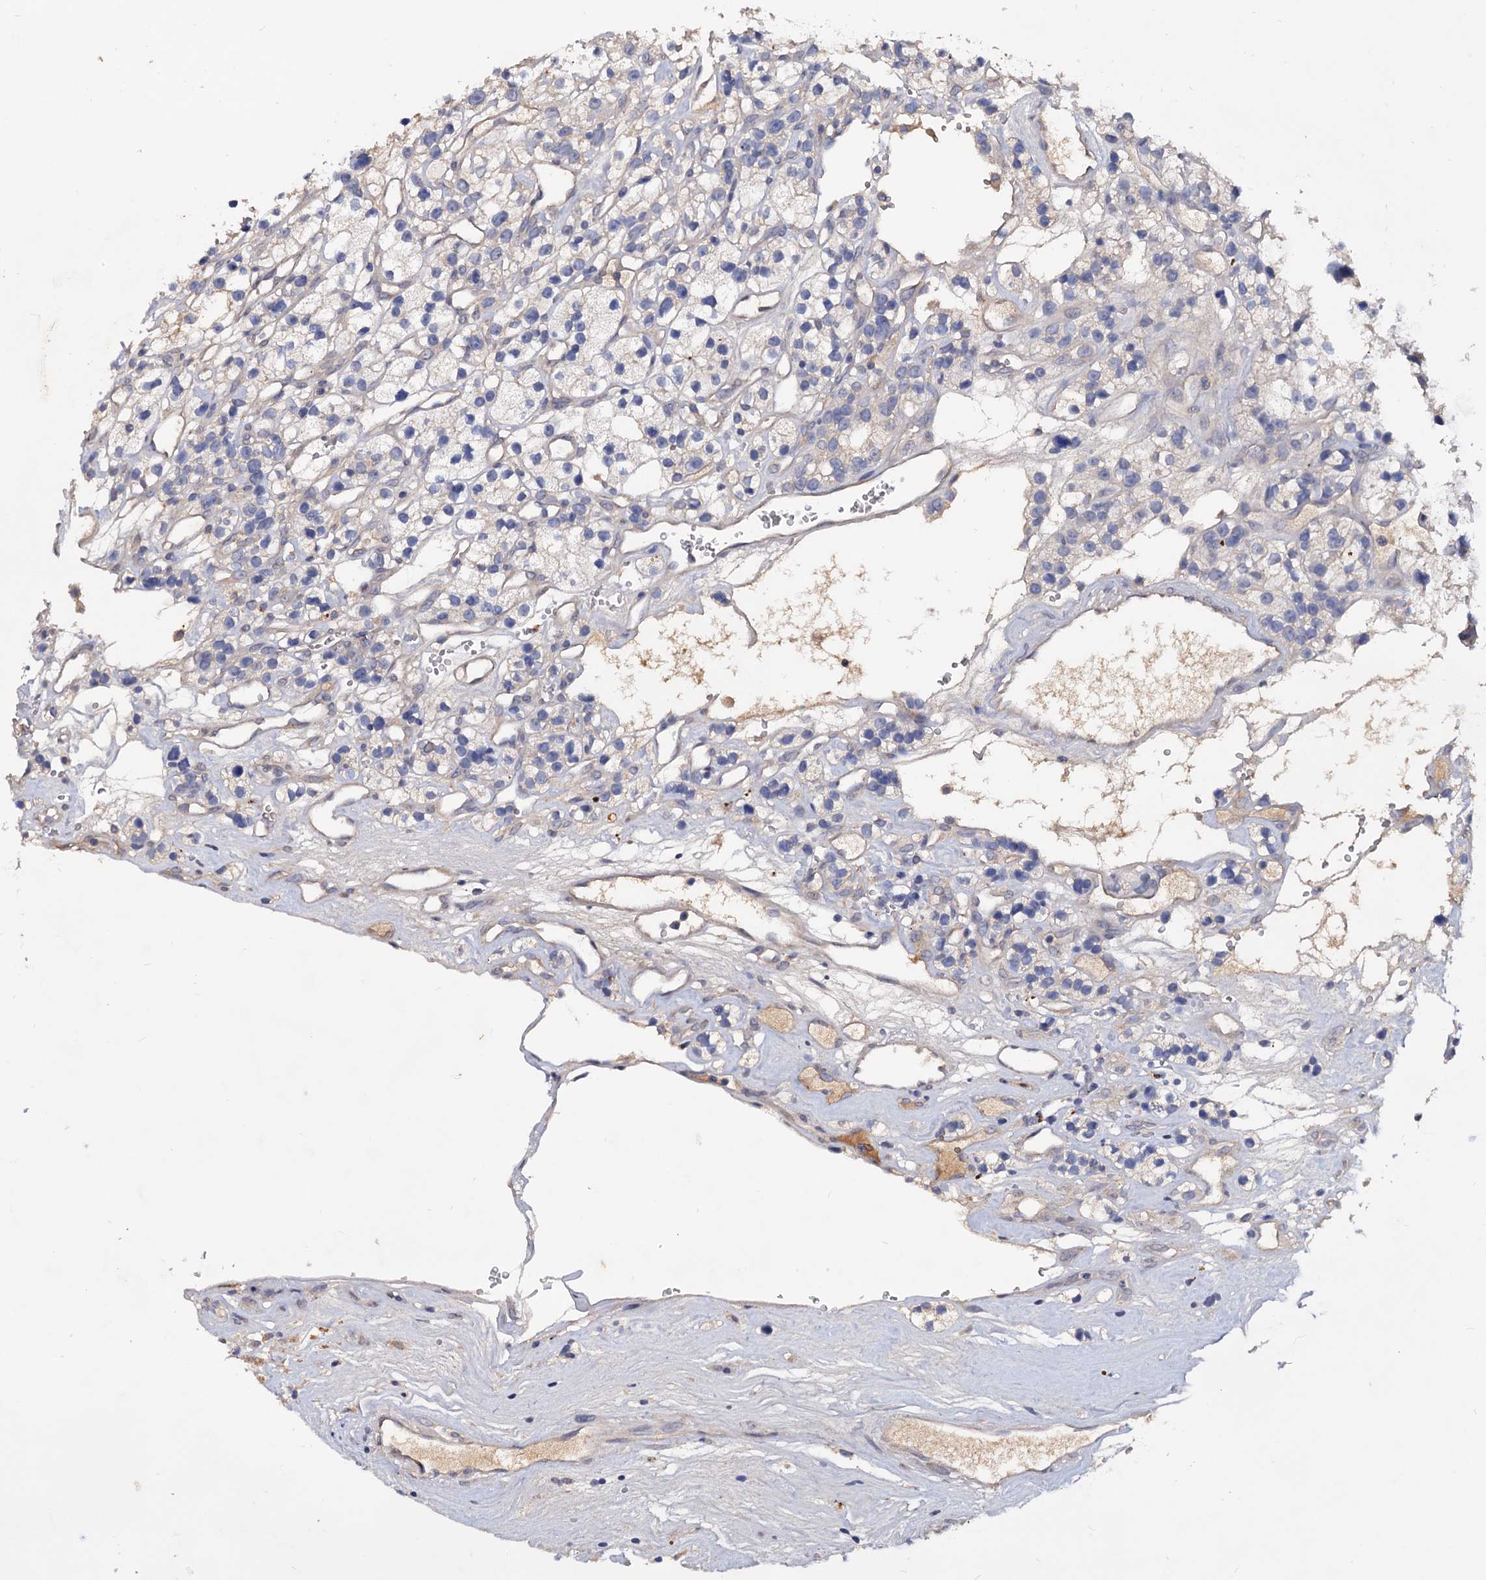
{"staining": {"intensity": "negative", "quantity": "none", "location": "none"}, "tissue": "renal cancer", "cell_type": "Tumor cells", "image_type": "cancer", "snomed": [{"axis": "morphology", "description": "Adenocarcinoma, NOS"}, {"axis": "topography", "description": "Kidney"}], "caption": "The histopathology image displays no staining of tumor cells in adenocarcinoma (renal).", "gene": "NPAS4", "patient": {"sex": "female", "age": 57}}